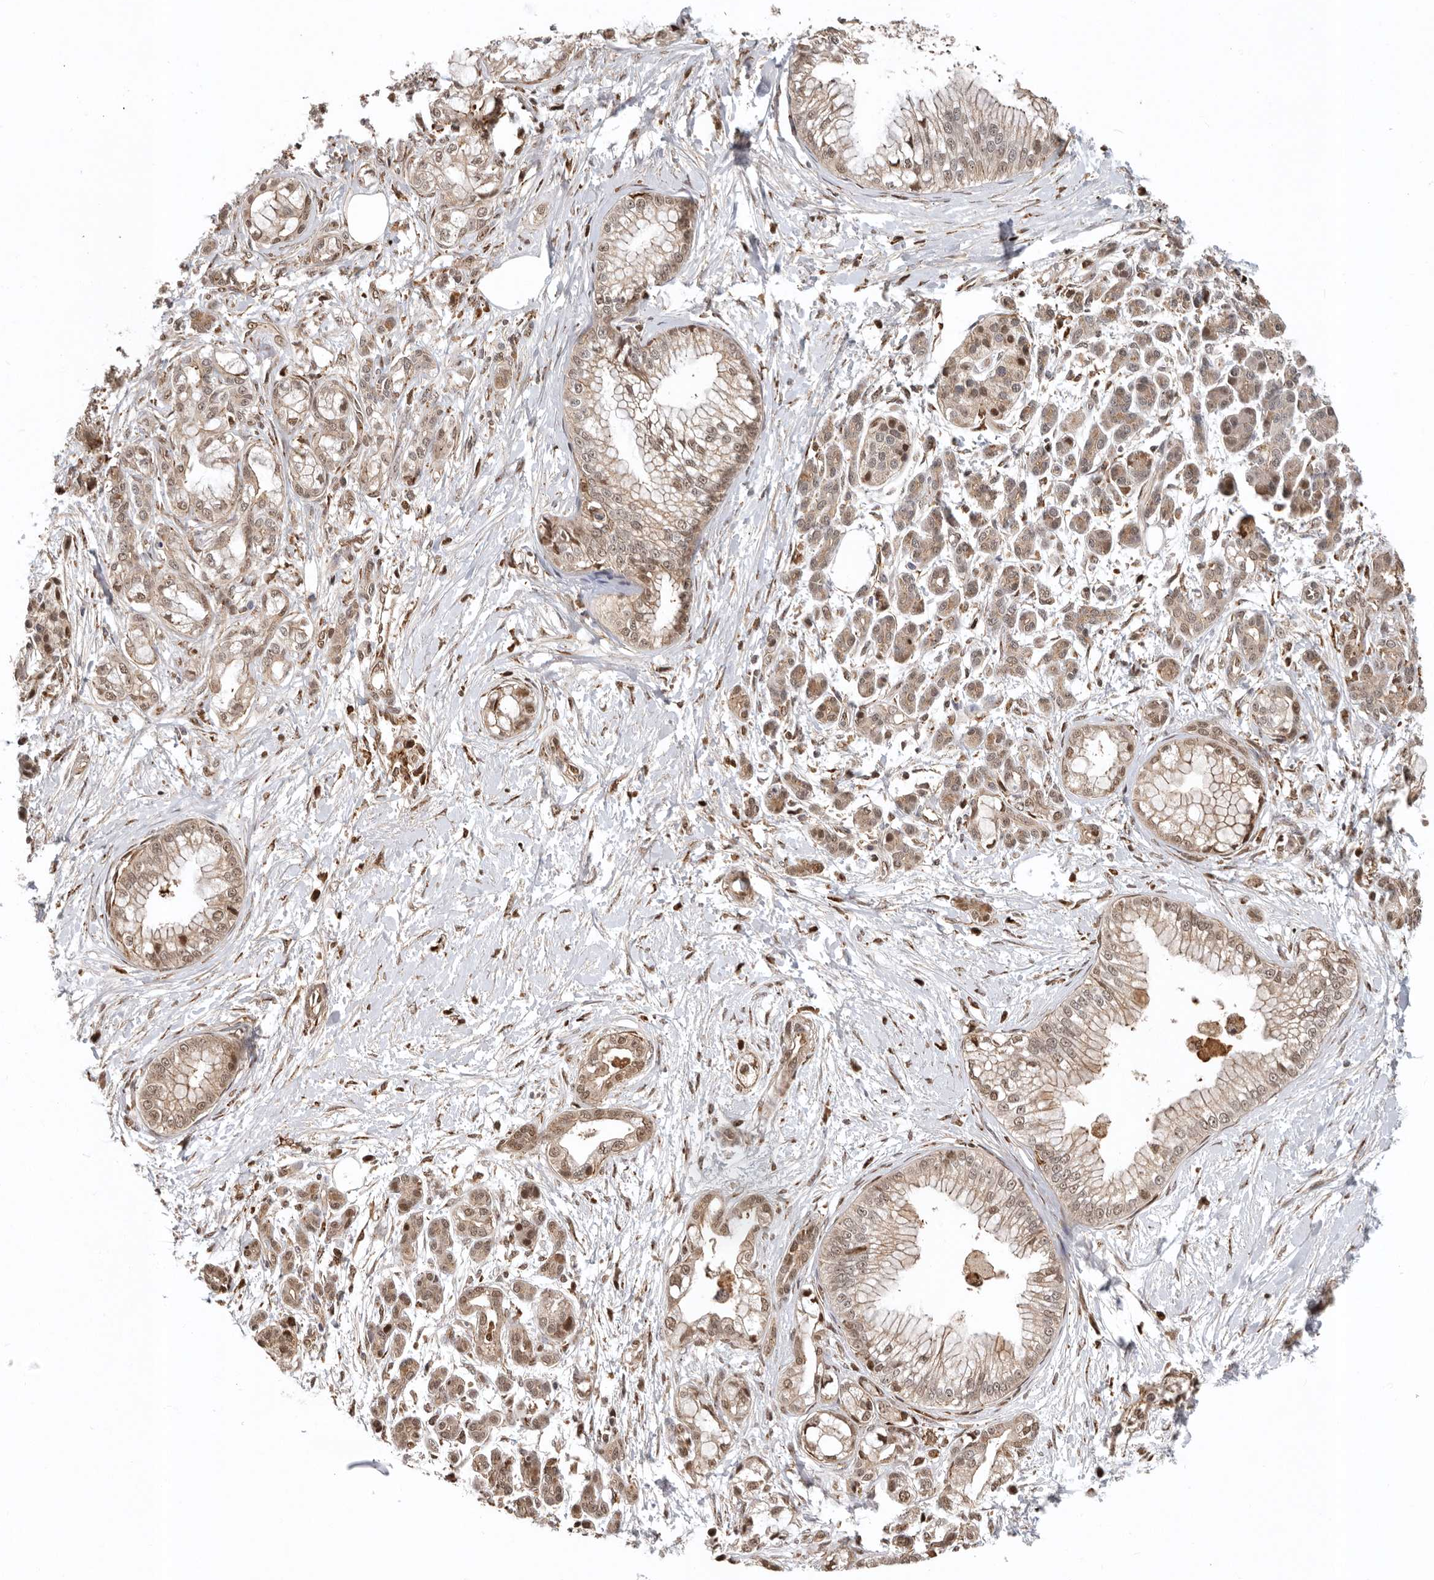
{"staining": {"intensity": "moderate", "quantity": ">75%", "location": "cytoplasmic/membranous,nuclear"}, "tissue": "pancreatic cancer", "cell_type": "Tumor cells", "image_type": "cancer", "snomed": [{"axis": "morphology", "description": "Adenocarcinoma, NOS"}, {"axis": "topography", "description": "Pancreas"}], "caption": "This is a histology image of immunohistochemistry (IHC) staining of pancreatic cancer (adenocarcinoma), which shows moderate positivity in the cytoplasmic/membranous and nuclear of tumor cells.", "gene": "RNF157", "patient": {"sex": "male", "age": 68}}